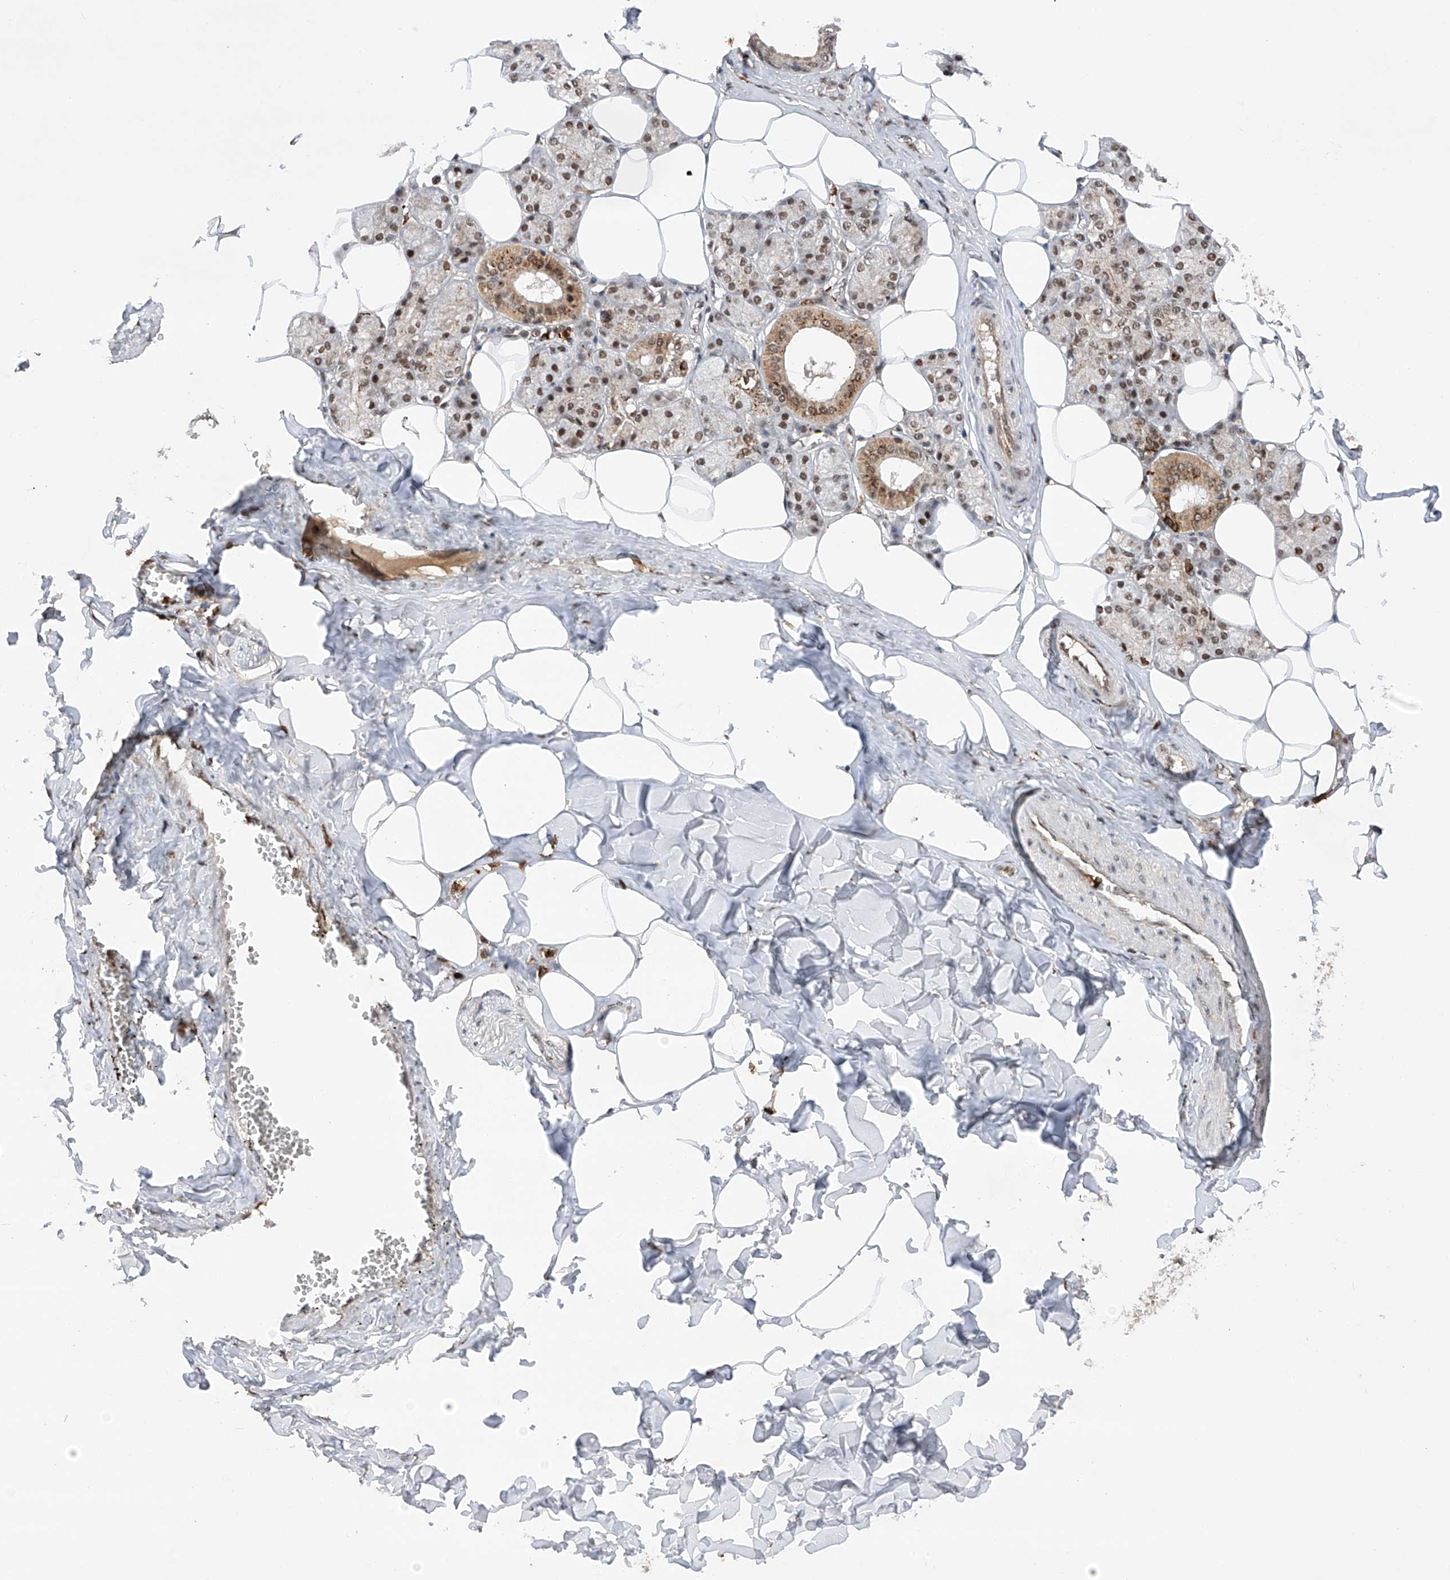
{"staining": {"intensity": "strong", "quantity": ">75%", "location": "cytoplasmic/membranous,nuclear"}, "tissue": "salivary gland", "cell_type": "Glandular cells", "image_type": "normal", "snomed": [{"axis": "morphology", "description": "Normal tissue, NOS"}, {"axis": "topography", "description": "Salivary gland"}], "caption": "Immunohistochemical staining of normal salivary gland demonstrates strong cytoplasmic/membranous,nuclear protein expression in approximately >75% of glandular cells. Immunohistochemistry stains the protein of interest in brown and the nuclei are stained blue.", "gene": "ZNF280D", "patient": {"sex": "male", "age": 62}}